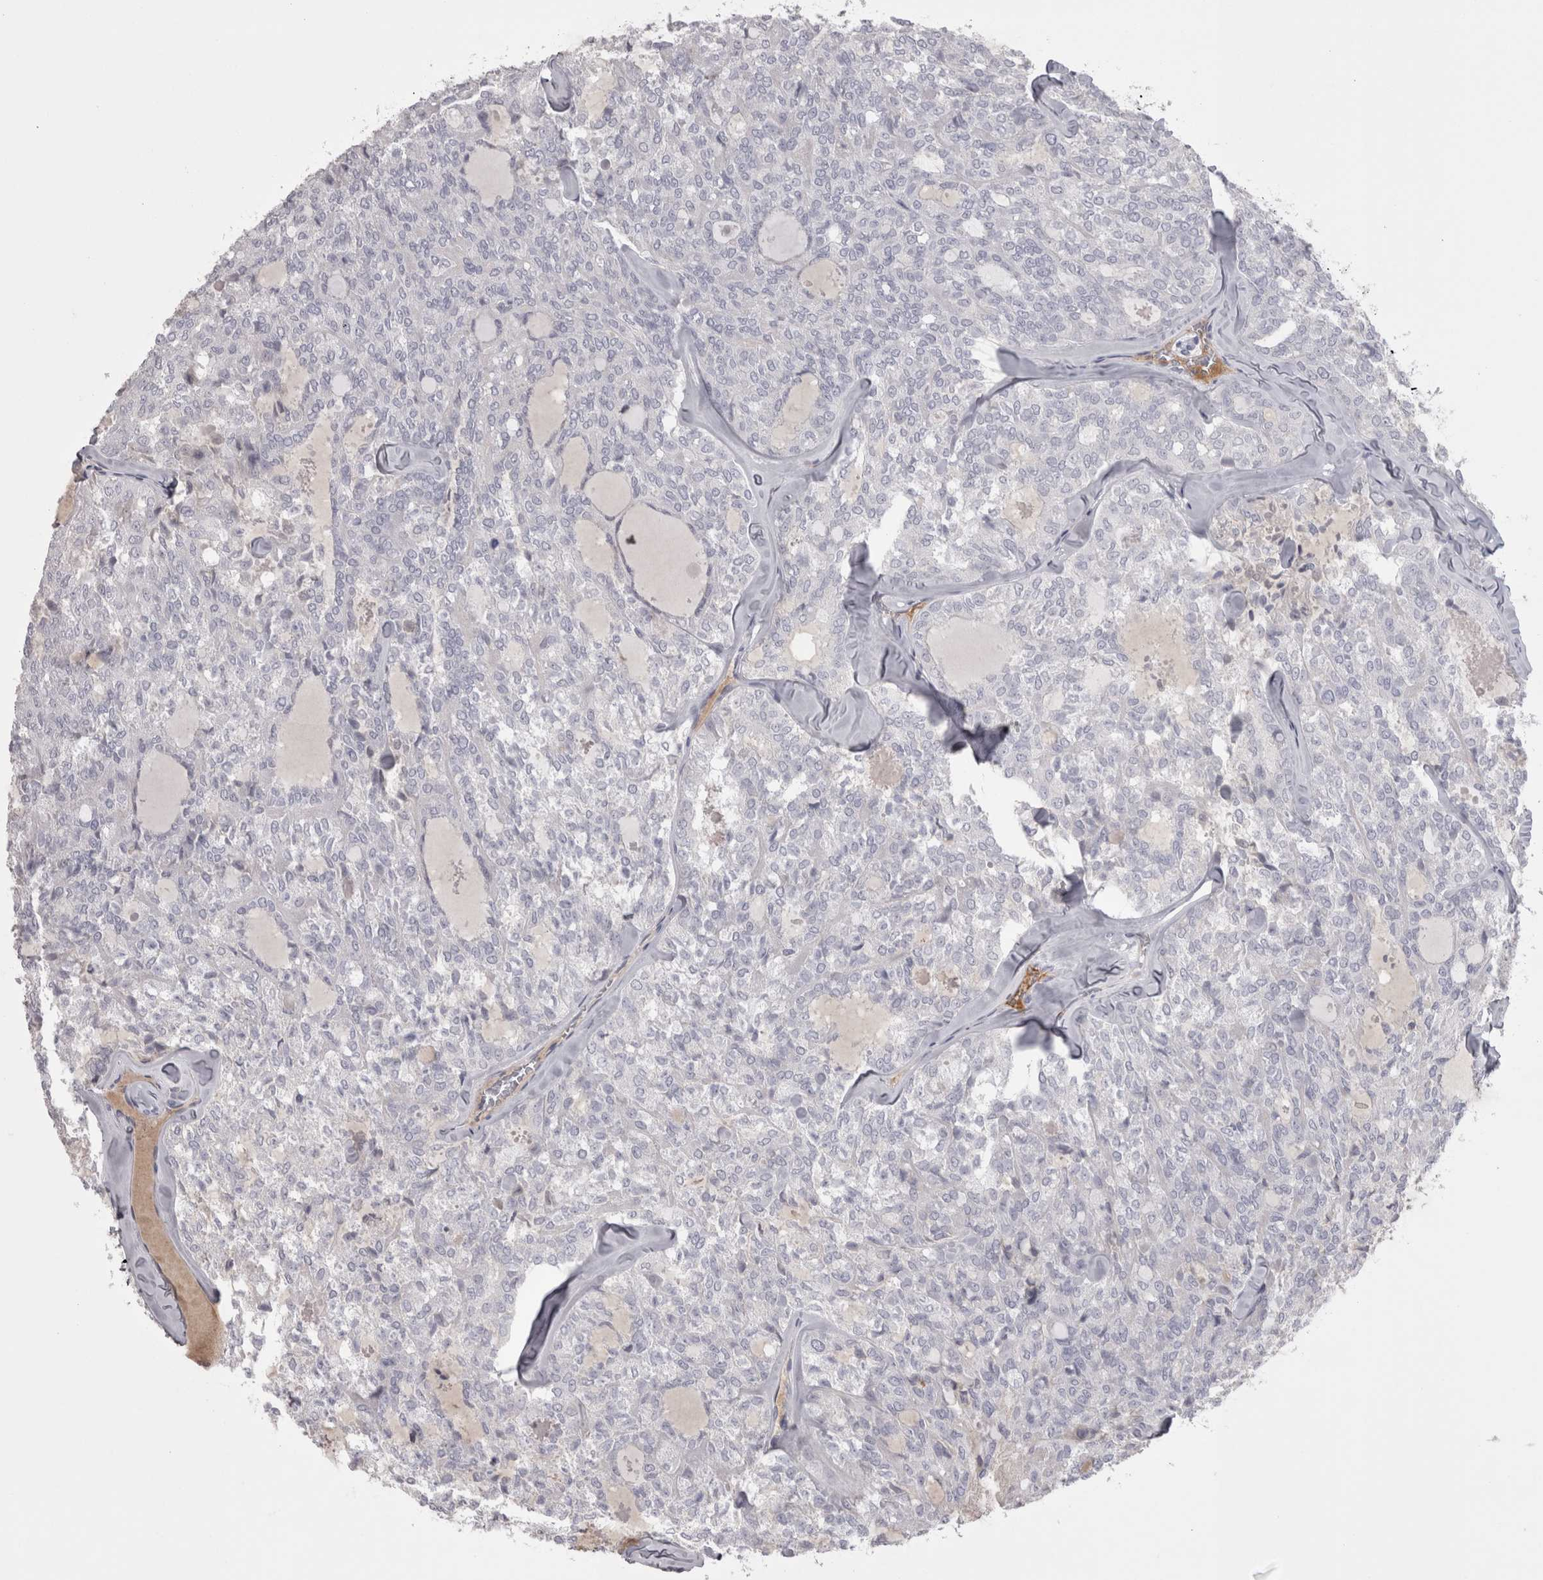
{"staining": {"intensity": "negative", "quantity": "none", "location": "none"}, "tissue": "thyroid cancer", "cell_type": "Tumor cells", "image_type": "cancer", "snomed": [{"axis": "morphology", "description": "Follicular adenoma carcinoma, NOS"}, {"axis": "topography", "description": "Thyroid gland"}], "caption": "The histopathology image demonstrates no significant expression in tumor cells of thyroid follicular adenoma carcinoma.", "gene": "SAA4", "patient": {"sex": "male", "age": 75}}